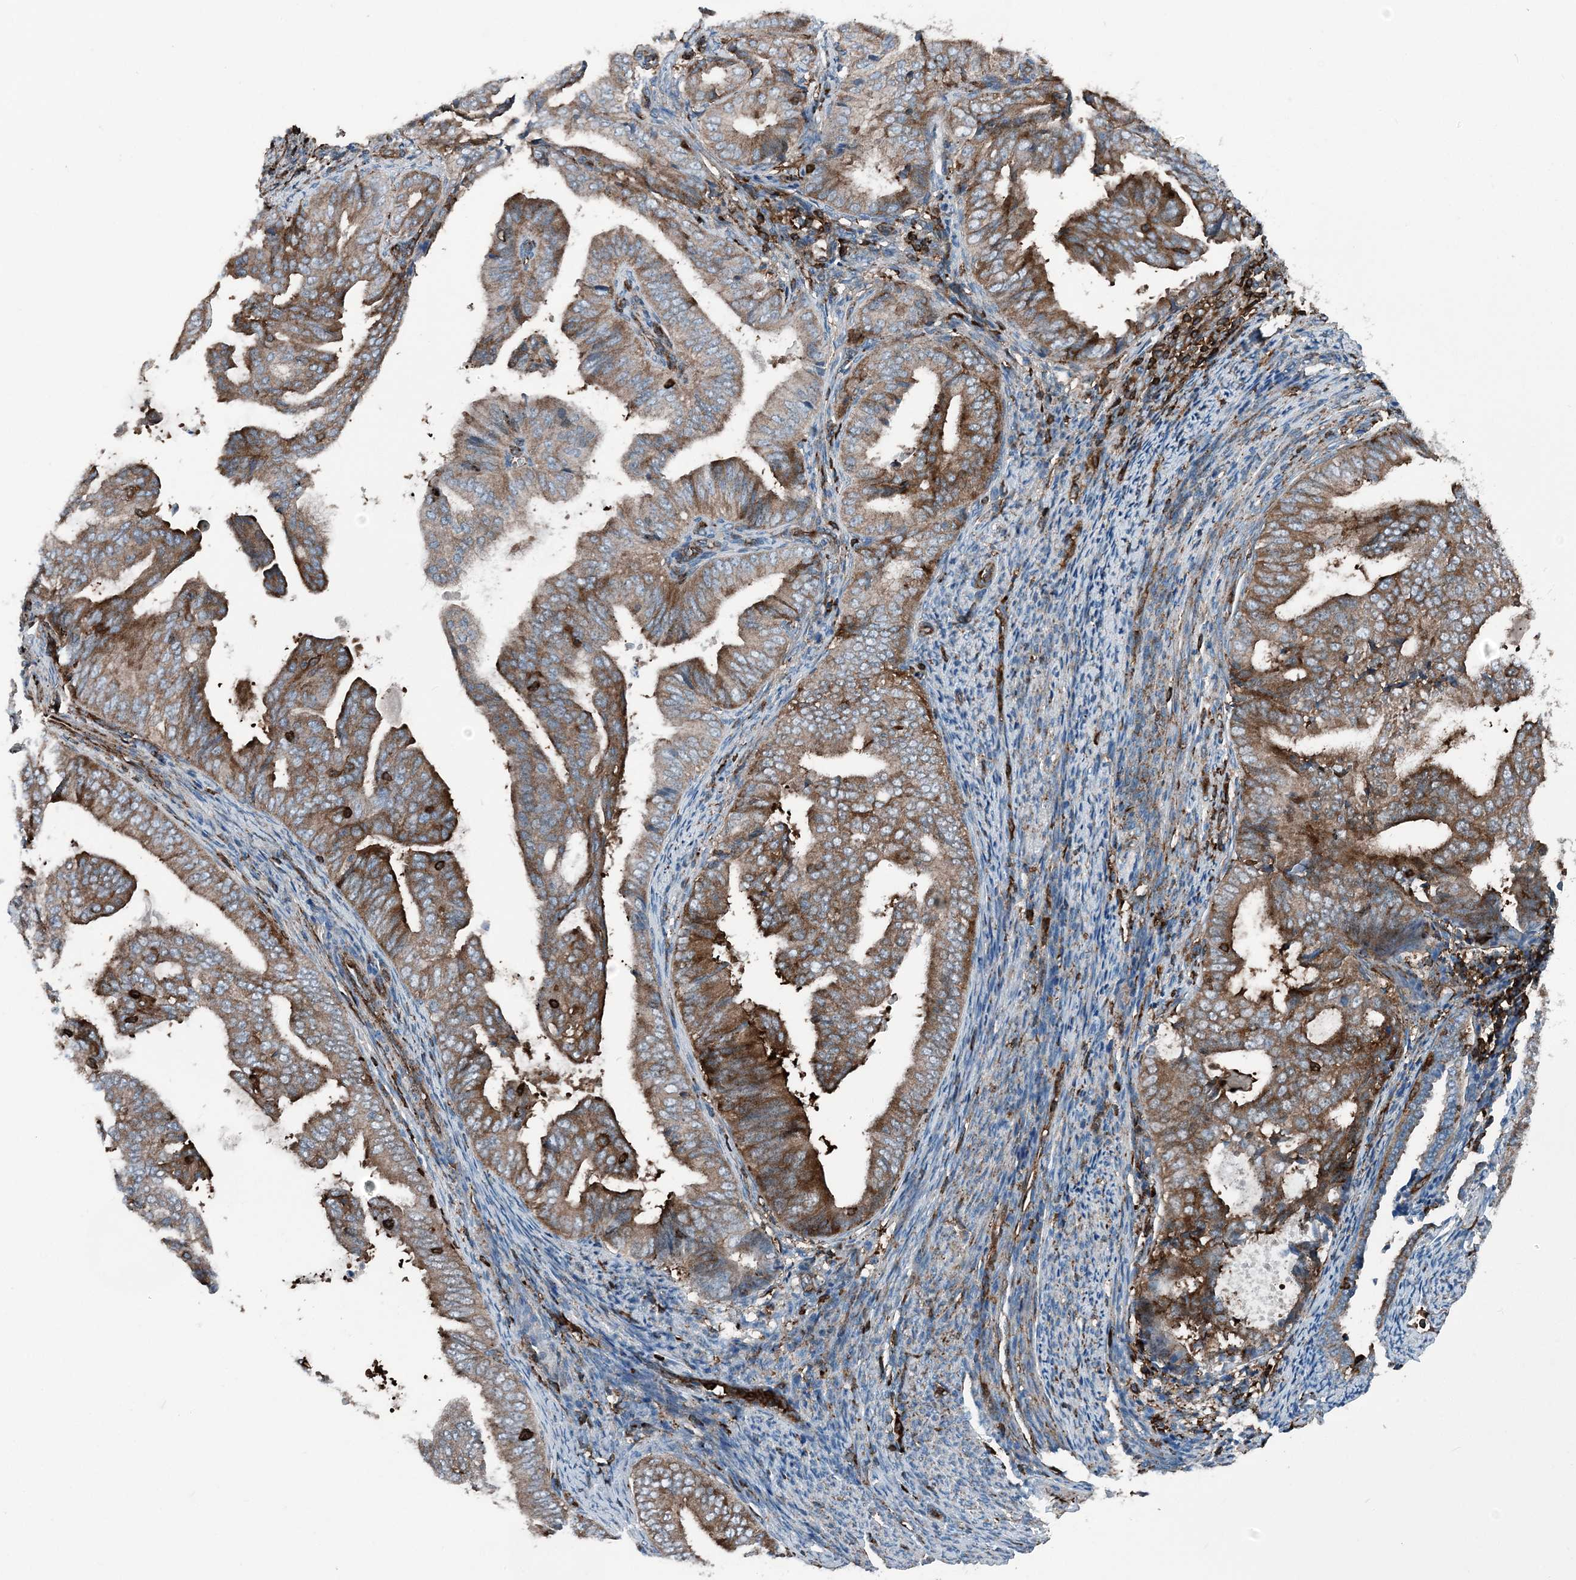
{"staining": {"intensity": "strong", "quantity": "25%-75%", "location": "cytoplasmic/membranous"}, "tissue": "endometrial cancer", "cell_type": "Tumor cells", "image_type": "cancer", "snomed": [{"axis": "morphology", "description": "Adenocarcinoma, NOS"}, {"axis": "topography", "description": "Endometrium"}], "caption": "A brown stain highlights strong cytoplasmic/membranous positivity of a protein in adenocarcinoma (endometrial) tumor cells.", "gene": "CFL1", "patient": {"sex": "female", "age": 58}}